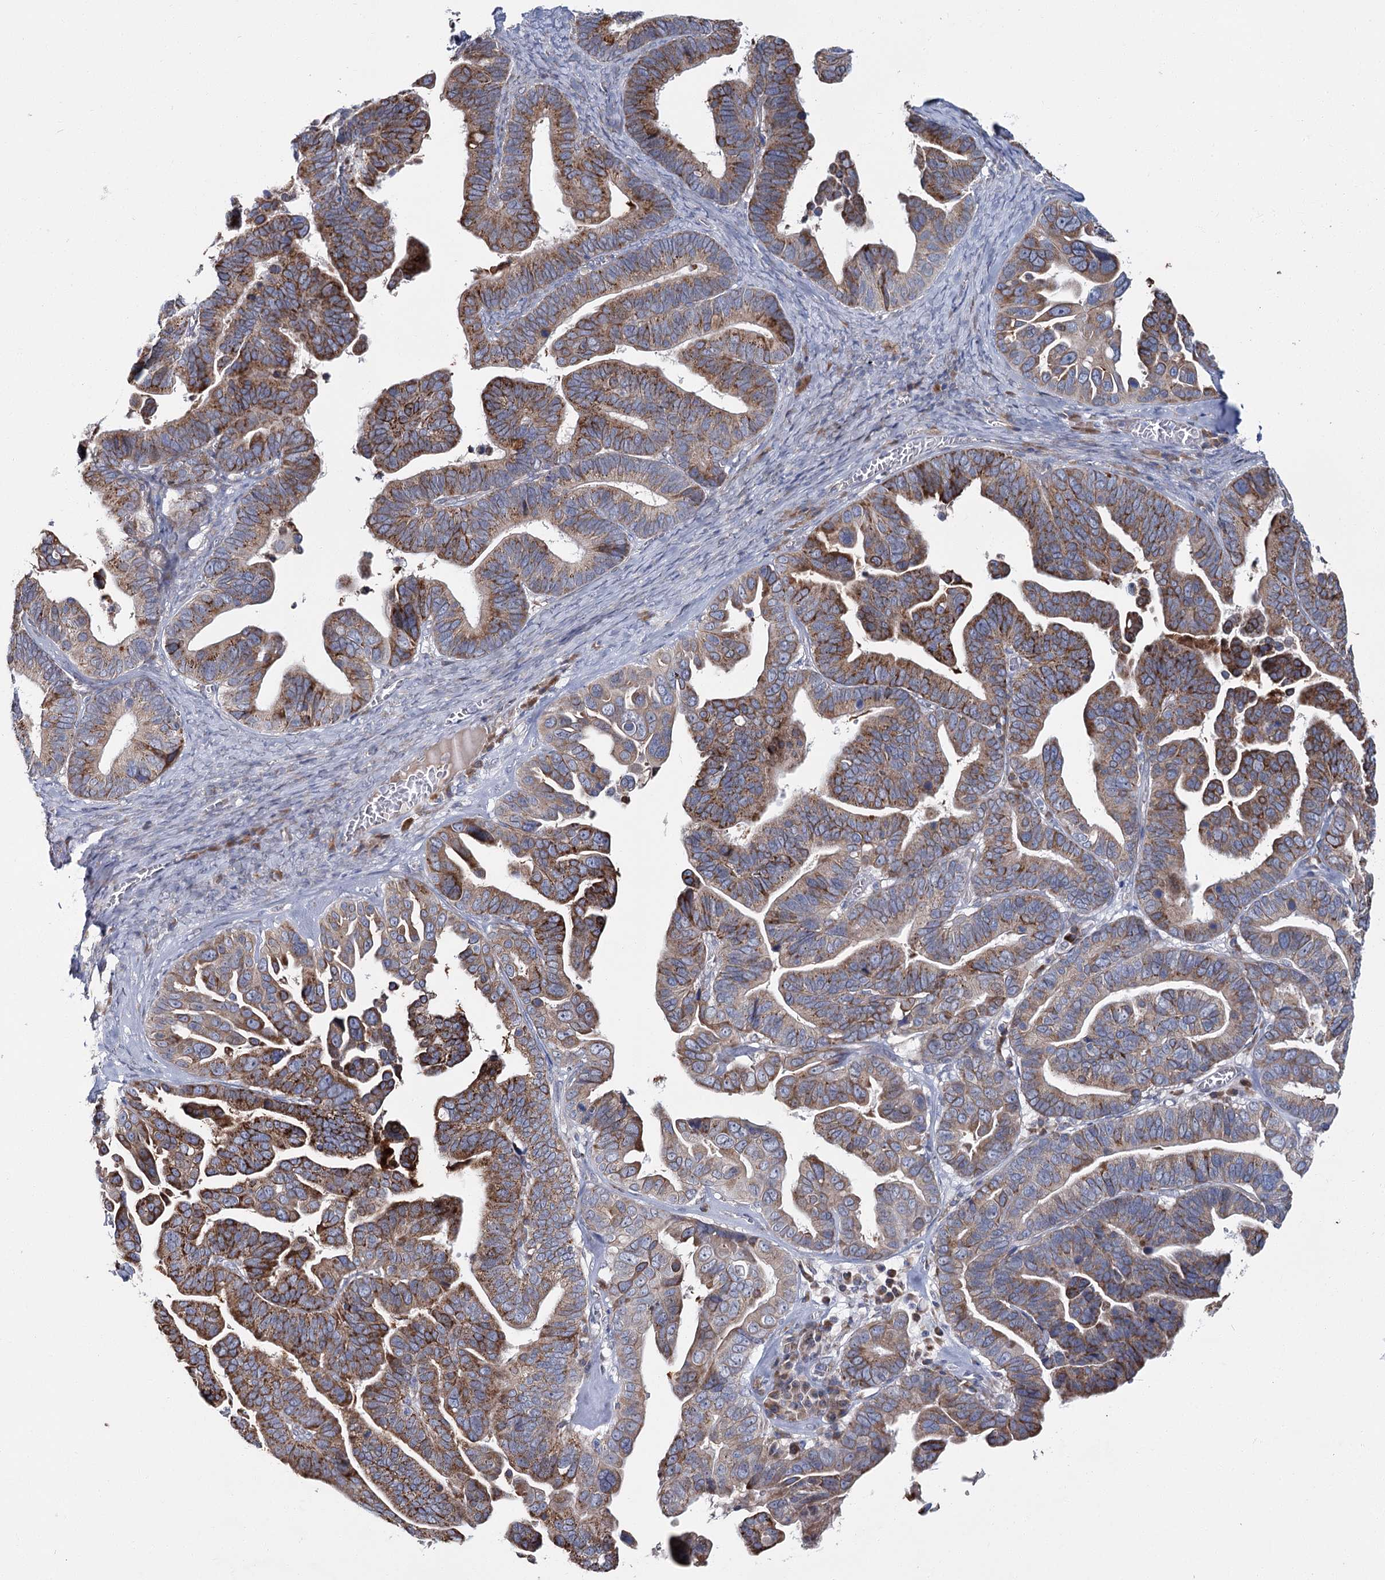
{"staining": {"intensity": "strong", "quantity": "25%-75%", "location": "cytoplasmic/membranous"}, "tissue": "ovarian cancer", "cell_type": "Tumor cells", "image_type": "cancer", "snomed": [{"axis": "morphology", "description": "Cystadenocarcinoma, serous, NOS"}, {"axis": "topography", "description": "Ovary"}], "caption": "Immunohistochemistry staining of ovarian cancer, which reveals high levels of strong cytoplasmic/membranous positivity in about 25%-75% of tumor cells indicating strong cytoplasmic/membranous protein positivity. The staining was performed using DAB (brown) for protein detection and nuclei were counterstained in hematoxylin (blue).", "gene": "CPLANE1", "patient": {"sex": "female", "age": 56}}